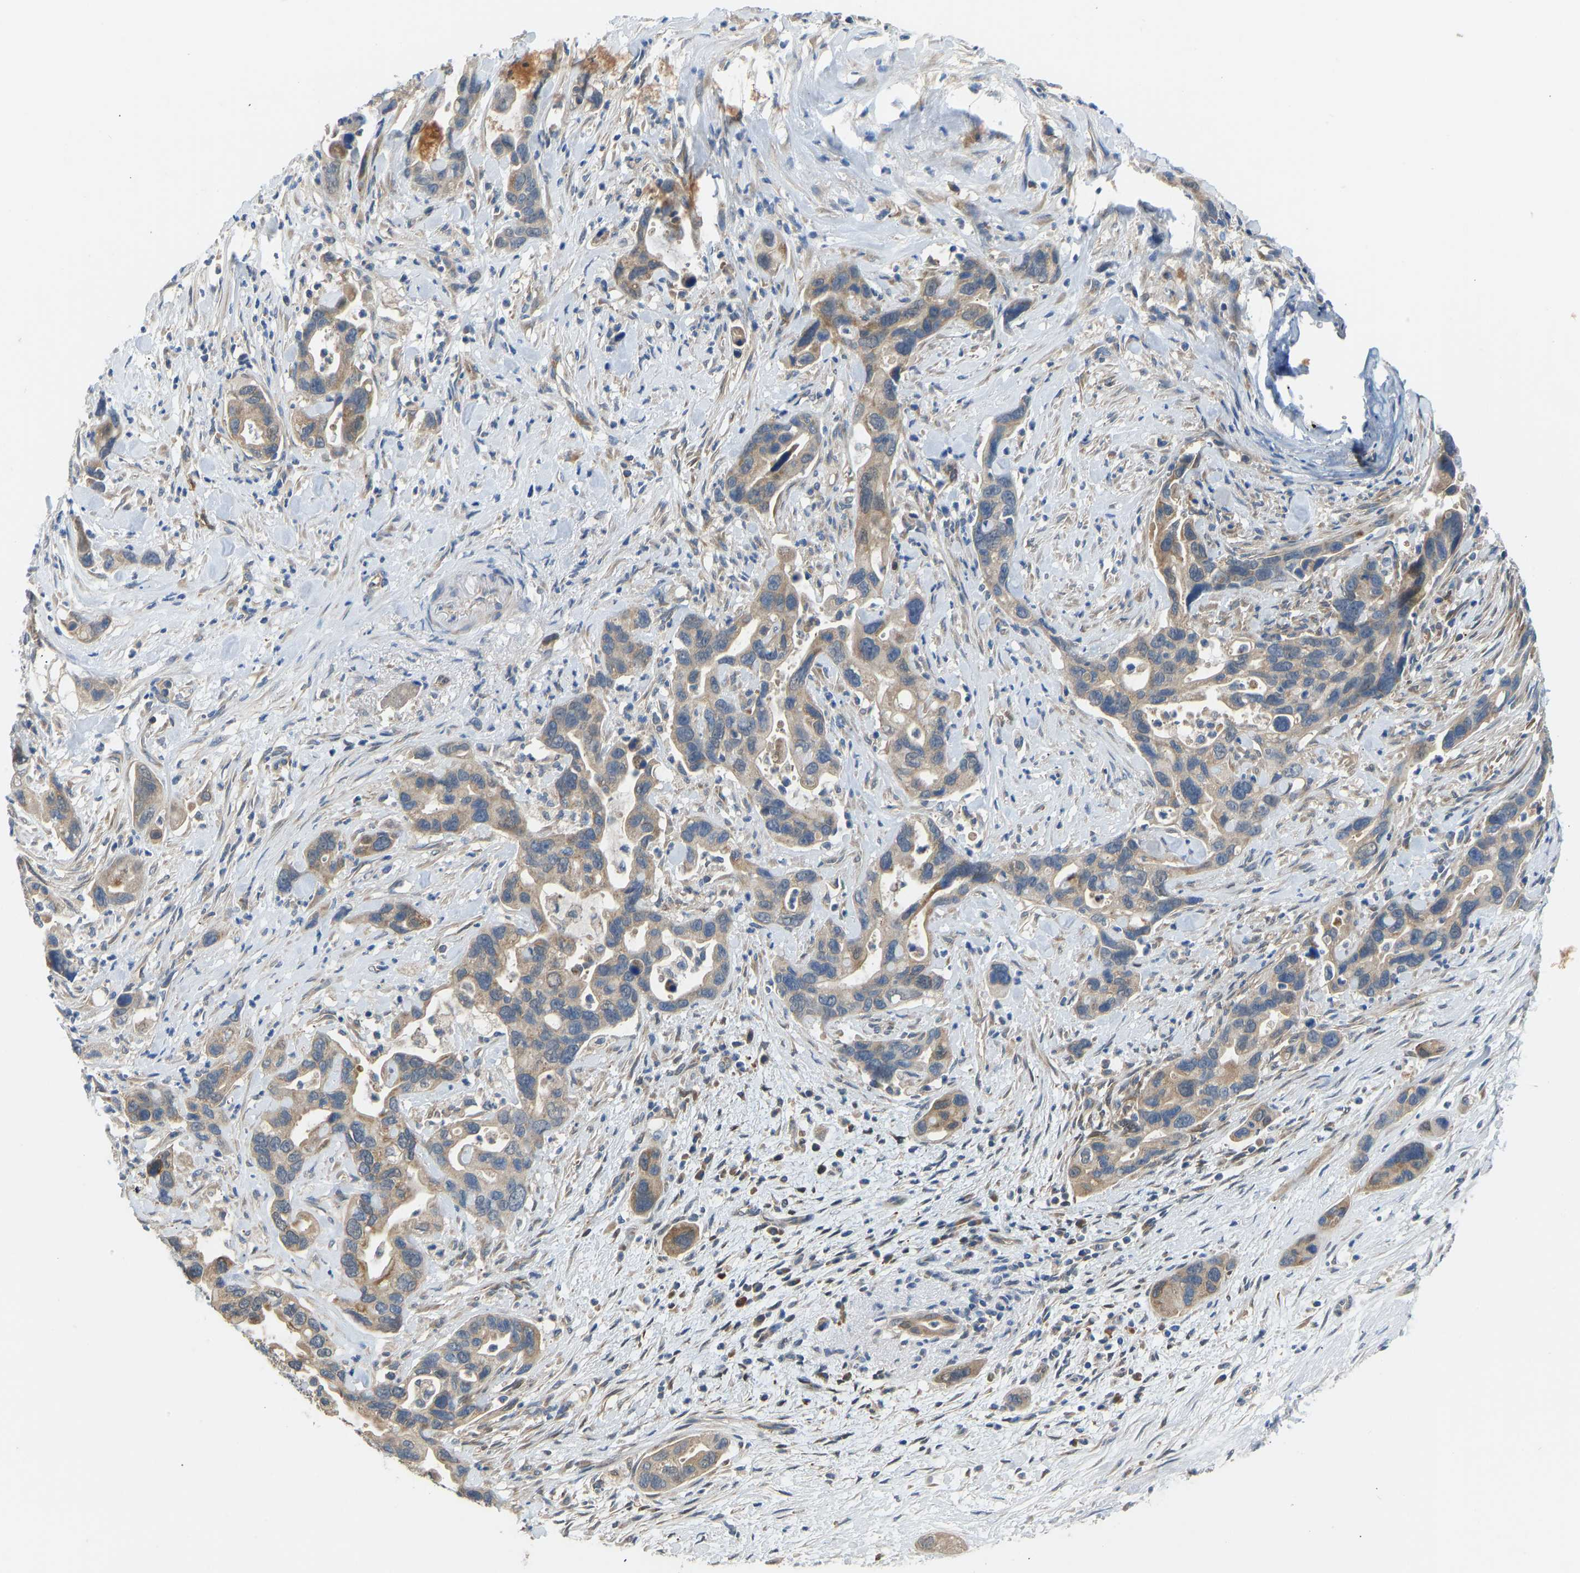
{"staining": {"intensity": "weak", "quantity": ">75%", "location": "cytoplasmic/membranous"}, "tissue": "pancreatic cancer", "cell_type": "Tumor cells", "image_type": "cancer", "snomed": [{"axis": "morphology", "description": "Adenocarcinoma, NOS"}, {"axis": "topography", "description": "Pancreas"}], "caption": "The micrograph exhibits staining of pancreatic cancer (adenocarcinoma), revealing weak cytoplasmic/membranous protein staining (brown color) within tumor cells. The protein is shown in brown color, while the nuclei are stained blue.", "gene": "RBP1", "patient": {"sex": "female", "age": 70}}